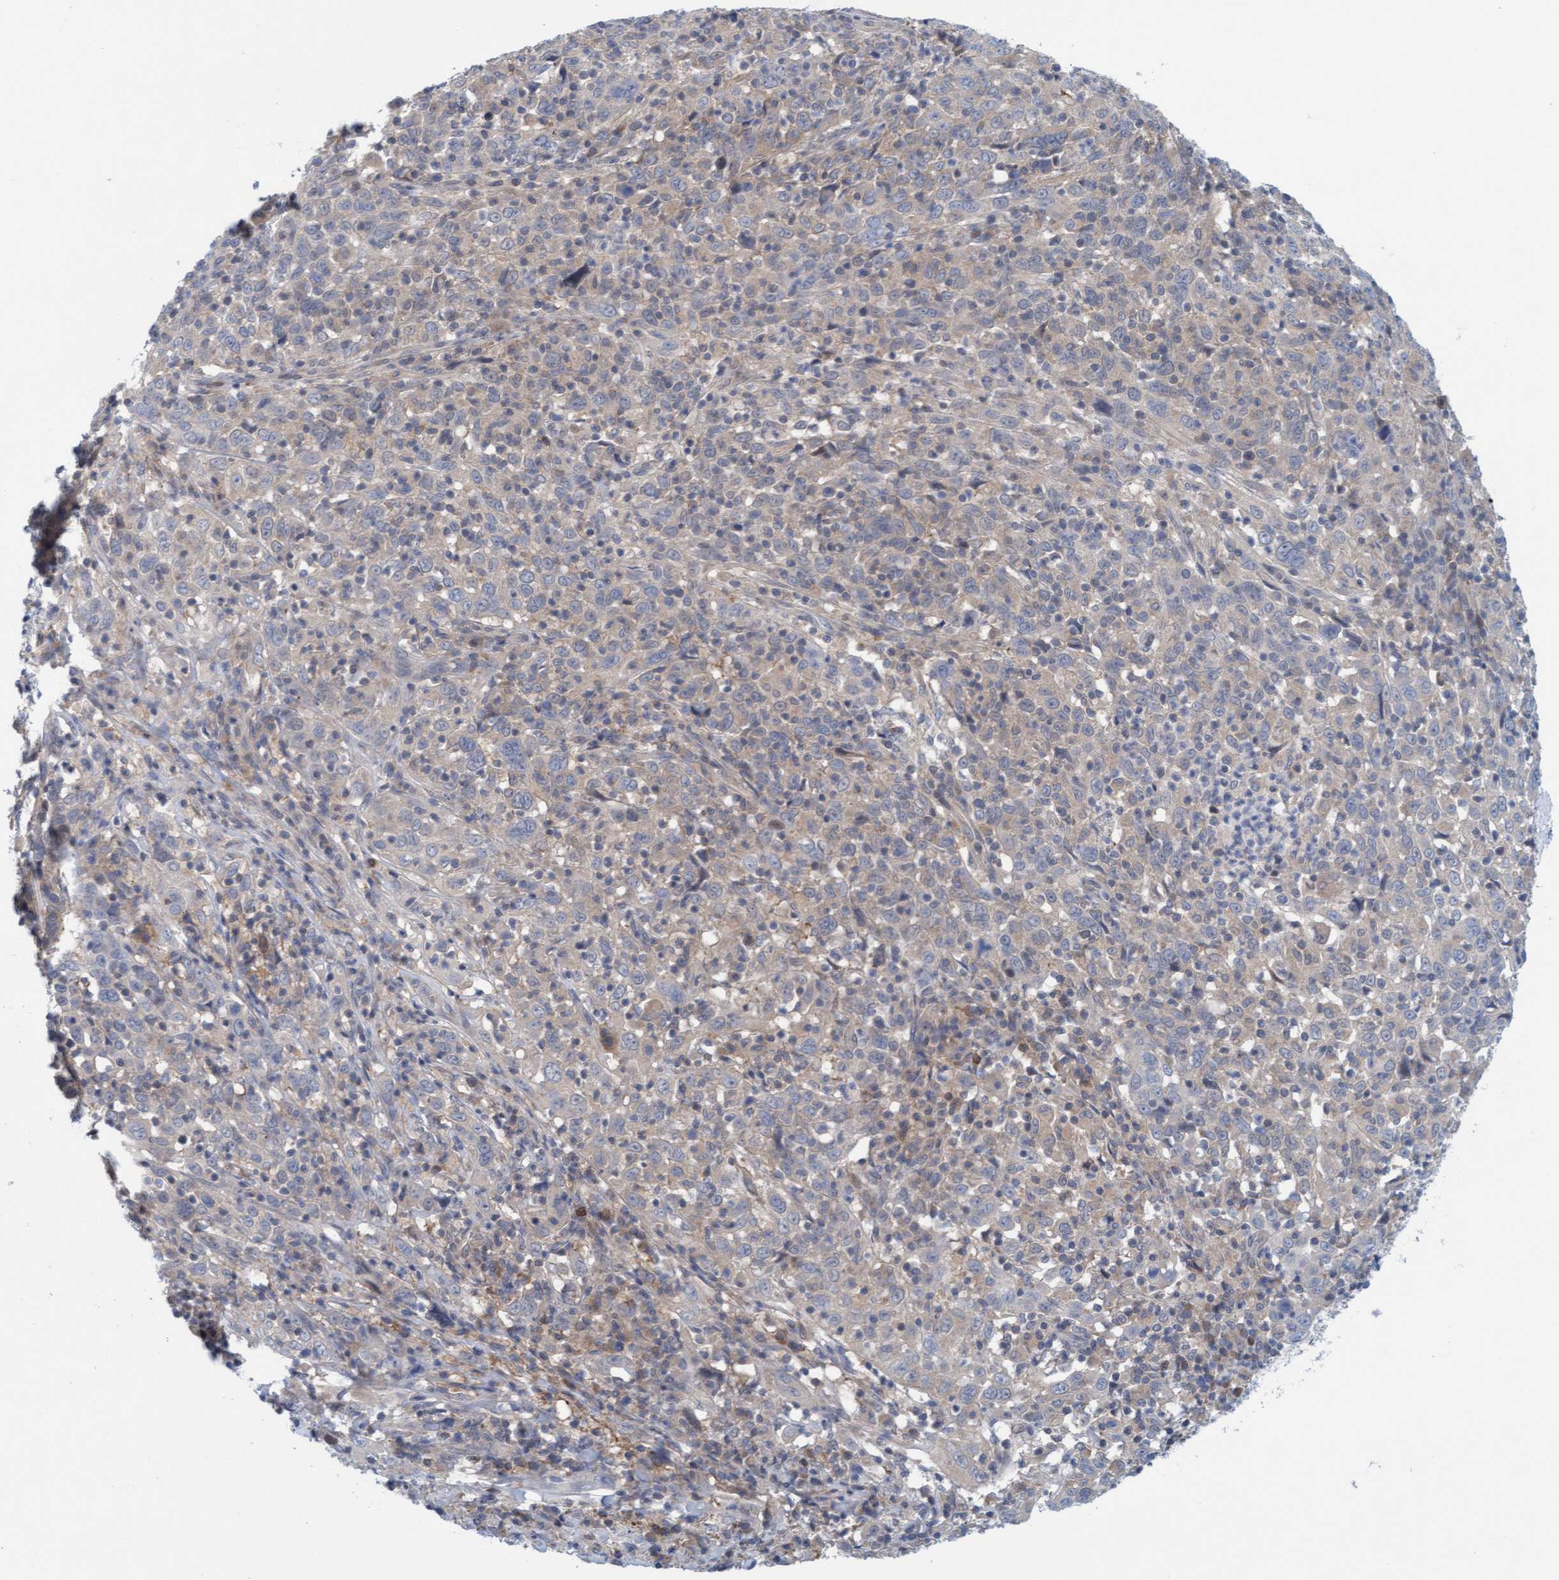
{"staining": {"intensity": "negative", "quantity": "none", "location": "none"}, "tissue": "cervical cancer", "cell_type": "Tumor cells", "image_type": "cancer", "snomed": [{"axis": "morphology", "description": "Squamous cell carcinoma, NOS"}, {"axis": "topography", "description": "Cervix"}], "caption": "The histopathology image shows no significant positivity in tumor cells of squamous cell carcinoma (cervical). (DAB (3,3'-diaminobenzidine) IHC, high magnification).", "gene": "KLHL25", "patient": {"sex": "female", "age": 46}}